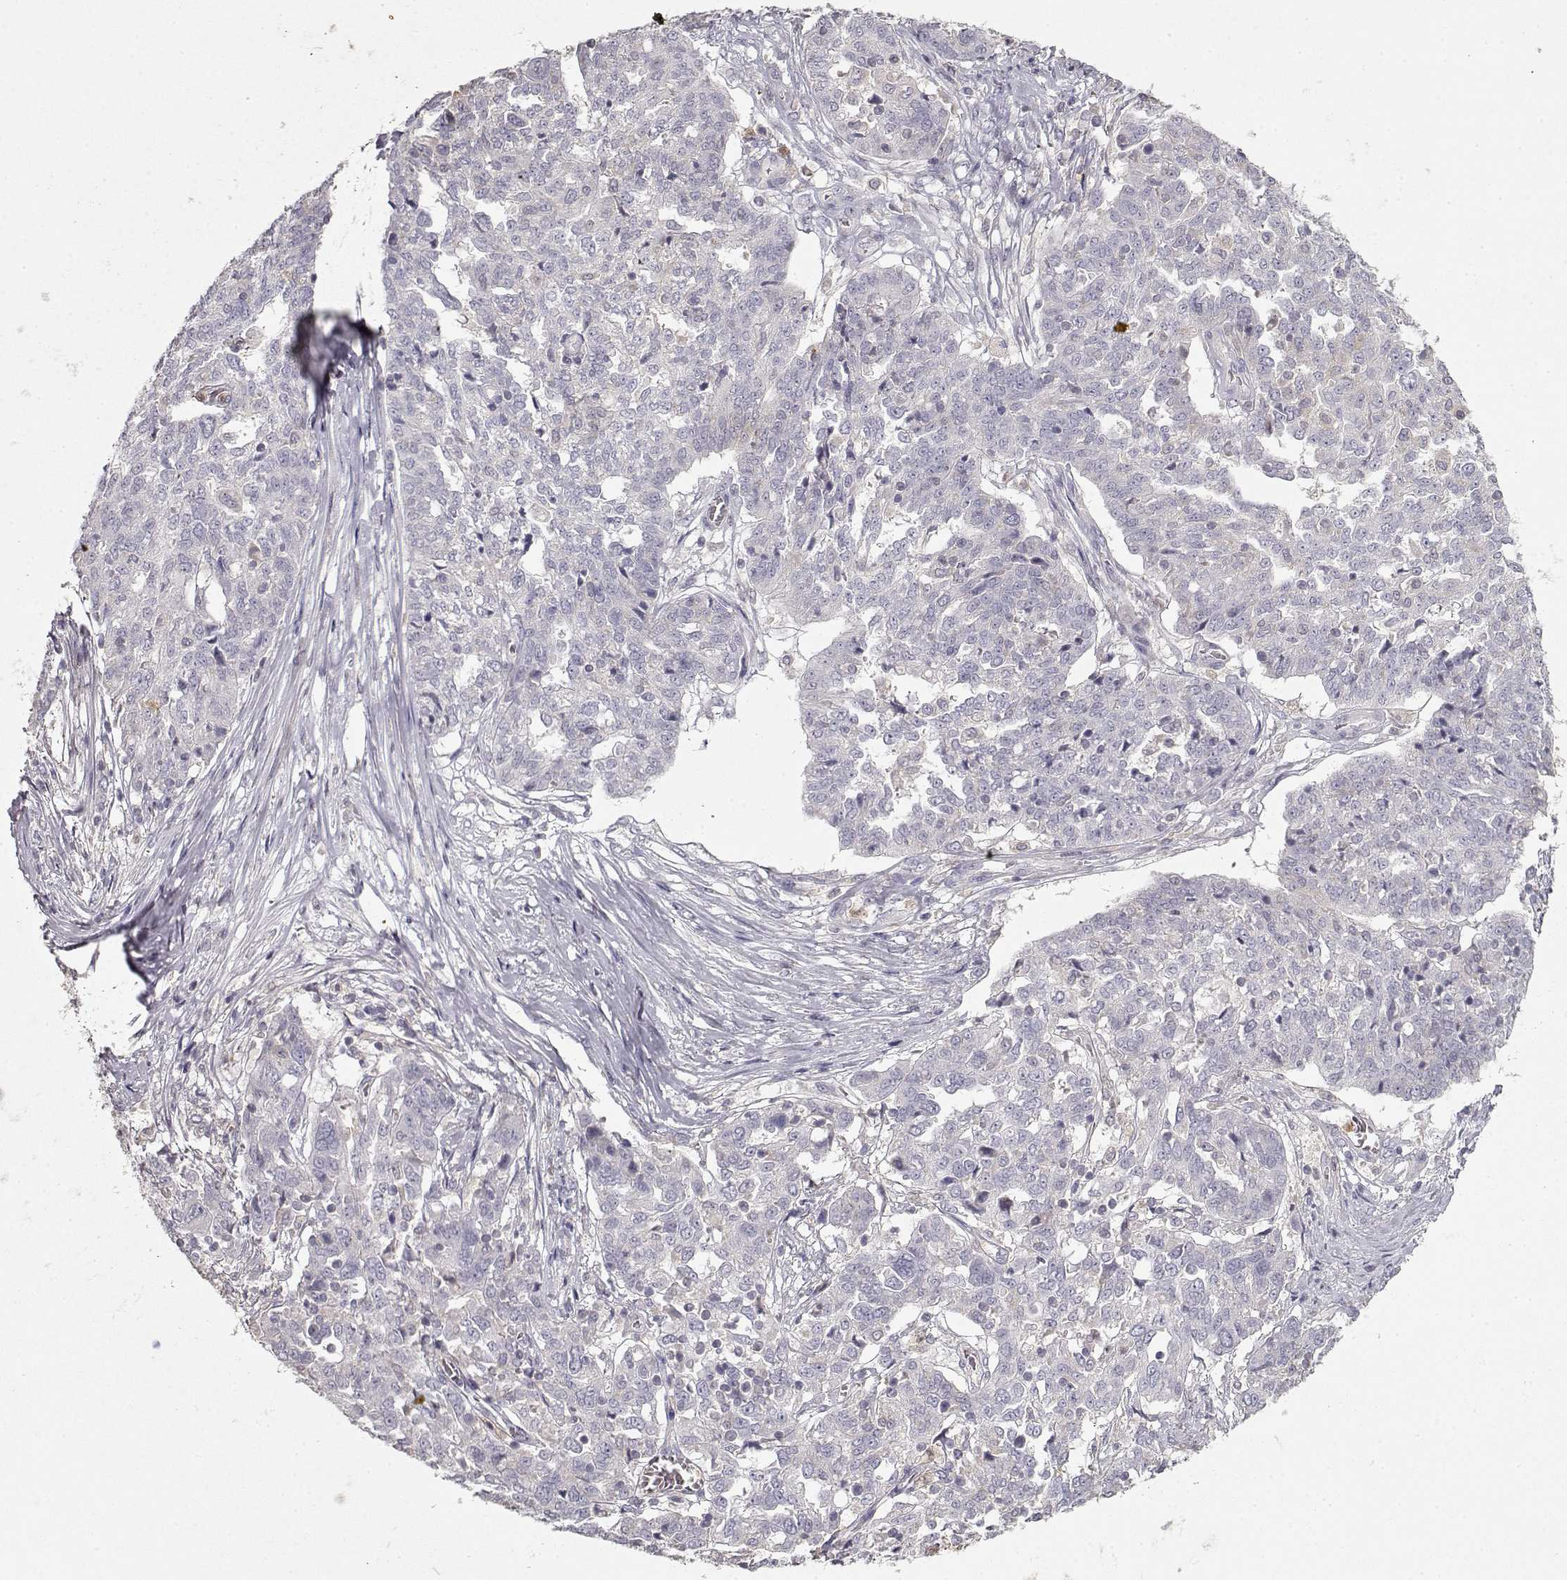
{"staining": {"intensity": "negative", "quantity": "none", "location": "none"}, "tissue": "ovarian cancer", "cell_type": "Tumor cells", "image_type": "cancer", "snomed": [{"axis": "morphology", "description": "Cystadenocarcinoma, serous, NOS"}, {"axis": "topography", "description": "Ovary"}], "caption": "Immunohistochemistry (IHC) histopathology image of serous cystadenocarcinoma (ovarian) stained for a protein (brown), which reveals no staining in tumor cells.", "gene": "VAV1", "patient": {"sex": "female", "age": 67}}